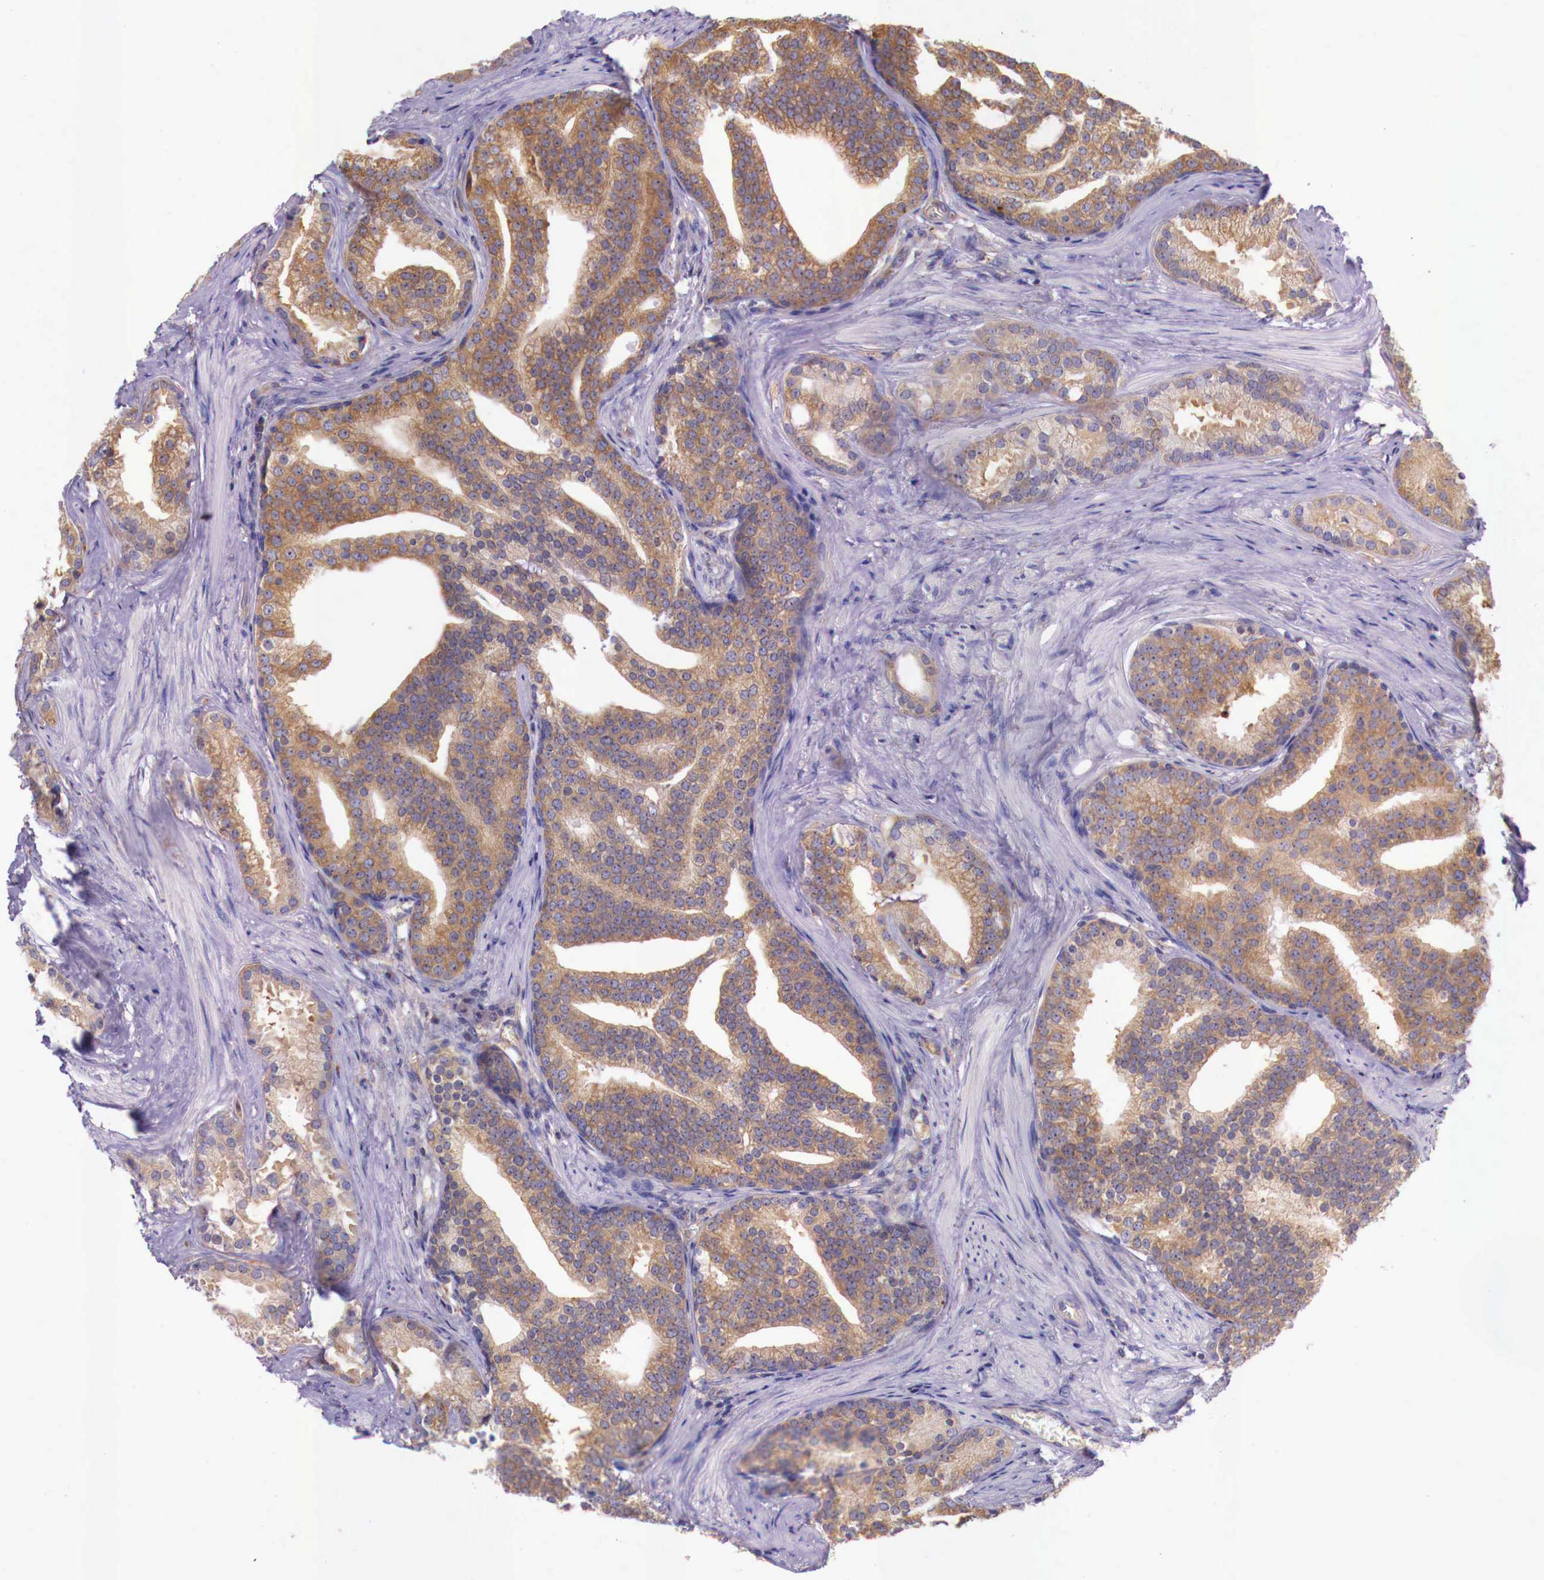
{"staining": {"intensity": "moderate", "quantity": ">75%", "location": "cytoplasmic/membranous"}, "tissue": "prostate cancer", "cell_type": "Tumor cells", "image_type": "cancer", "snomed": [{"axis": "morphology", "description": "Adenocarcinoma, Low grade"}, {"axis": "topography", "description": "Prostate"}], "caption": "A histopathology image showing moderate cytoplasmic/membranous positivity in about >75% of tumor cells in prostate cancer (low-grade adenocarcinoma), as visualized by brown immunohistochemical staining.", "gene": "GRIPAP1", "patient": {"sex": "male", "age": 71}}